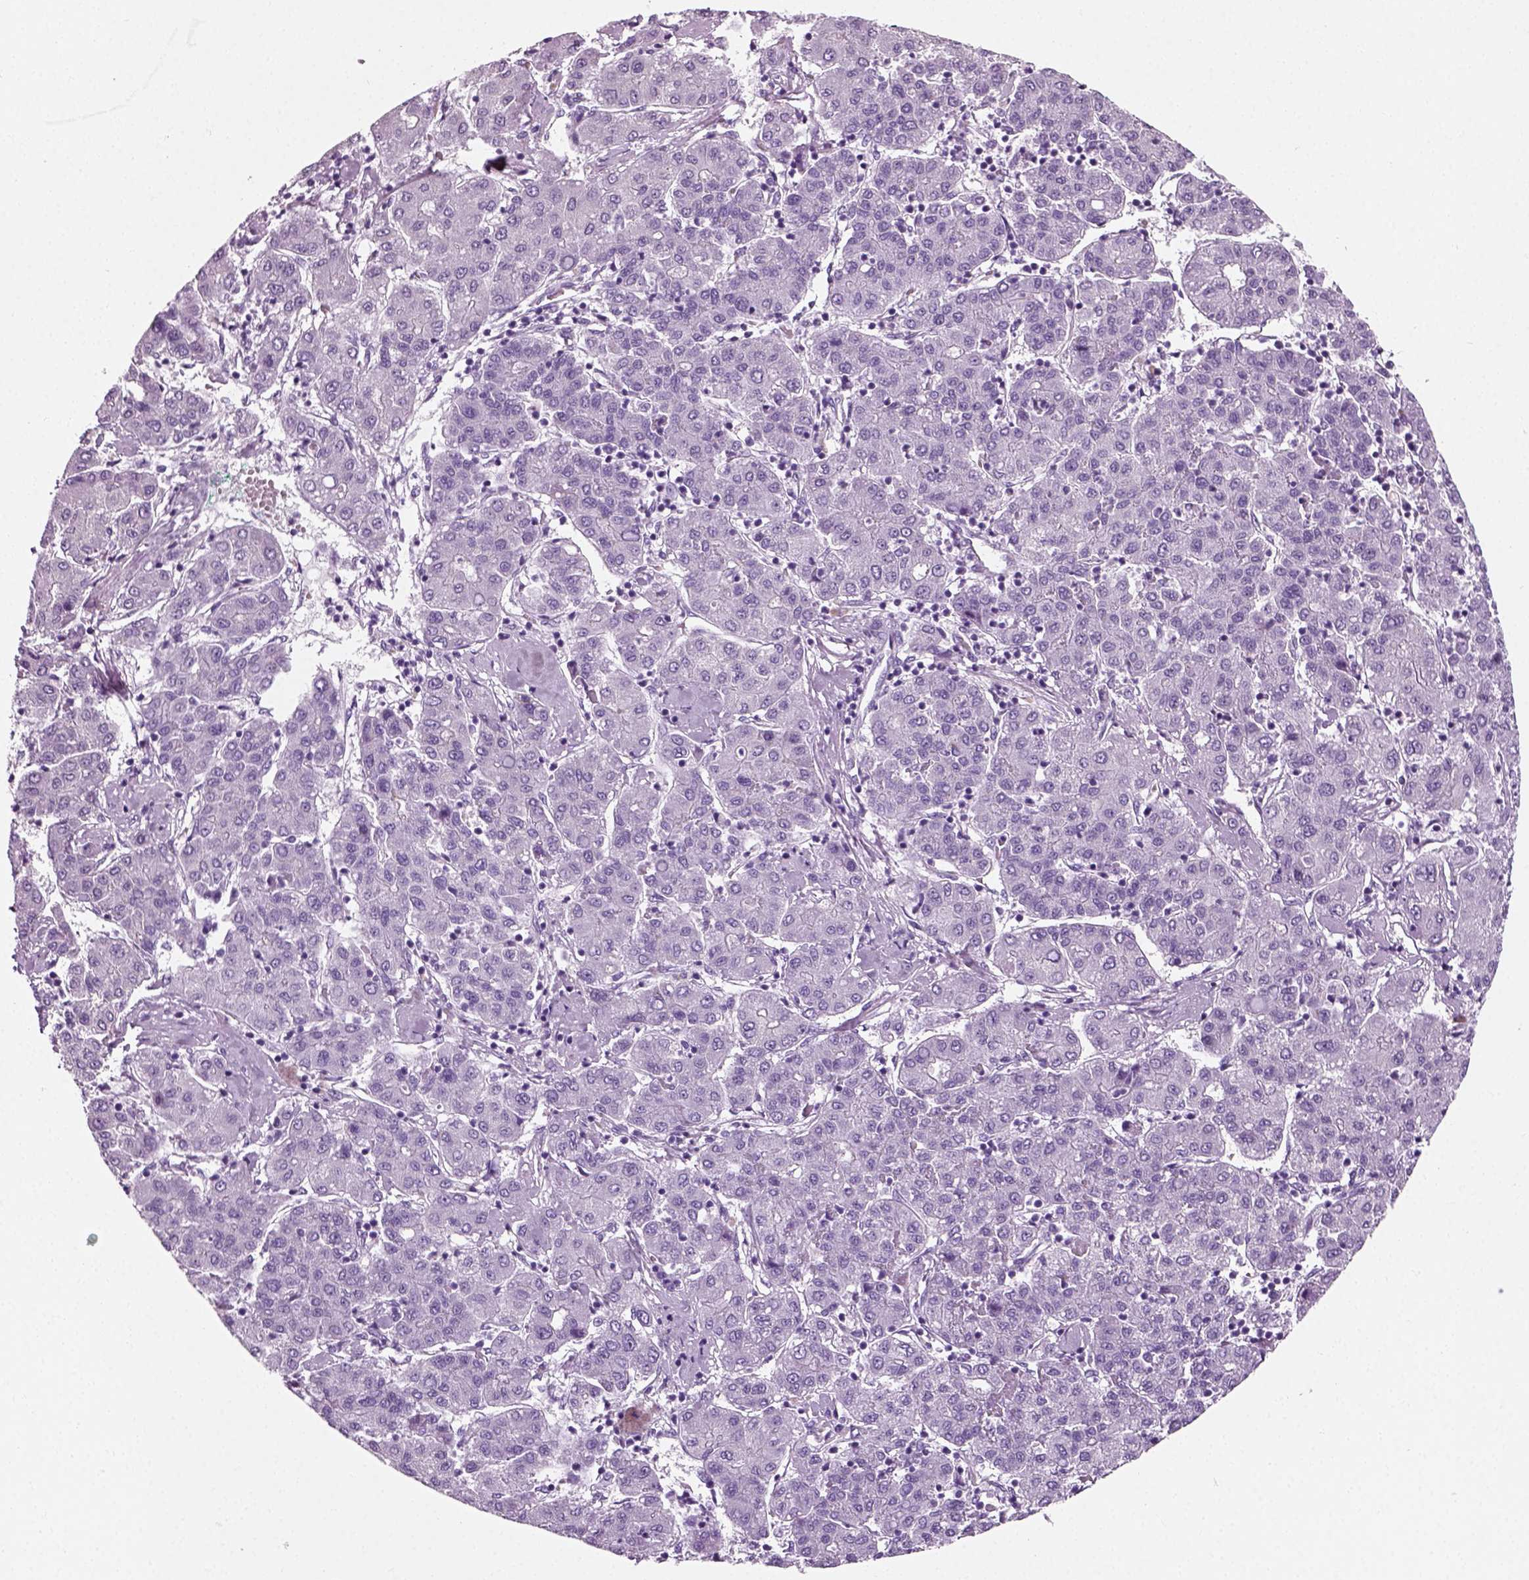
{"staining": {"intensity": "negative", "quantity": "none", "location": "none"}, "tissue": "liver cancer", "cell_type": "Tumor cells", "image_type": "cancer", "snomed": [{"axis": "morphology", "description": "Carcinoma, Hepatocellular, NOS"}, {"axis": "topography", "description": "Liver"}], "caption": "A high-resolution histopathology image shows IHC staining of liver hepatocellular carcinoma, which reveals no significant expression in tumor cells.", "gene": "SPATA31E1", "patient": {"sex": "male", "age": 65}}